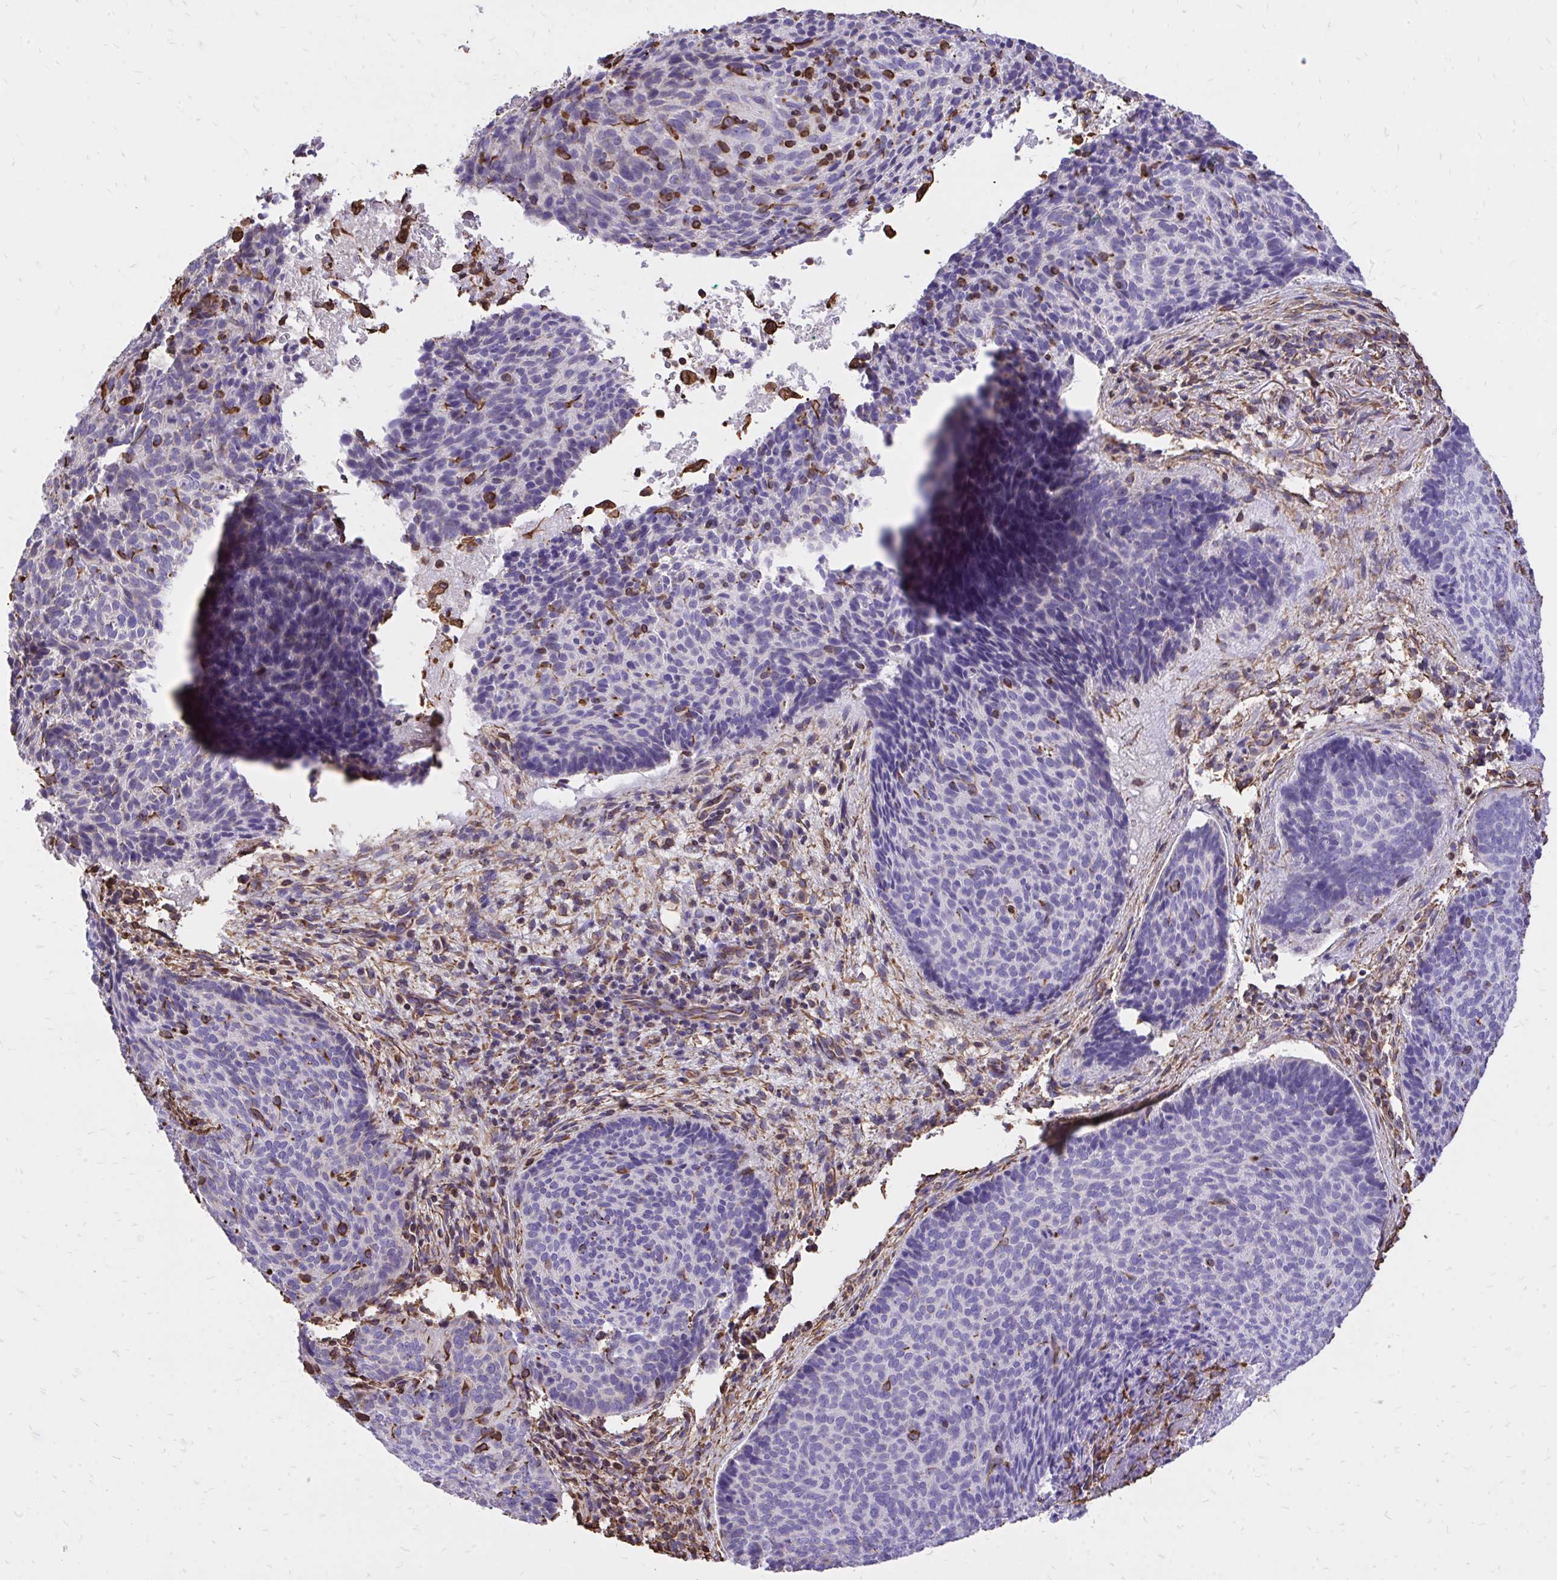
{"staining": {"intensity": "negative", "quantity": "none", "location": "none"}, "tissue": "skin cancer", "cell_type": "Tumor cells", "image_type": "cancer", "snomed": [{"axis": "morphology", "description": "Basal cell carcinoma"}, {"axis": "topography", "description": "Skin"}, {"axis": "topography", "description": "Skin of head"}], "caption": "Immunohistochemistry photomicrograph of neoplastic tissue: human skin cancer (basal cell carcinoma) stained with DAB (3,3'-diaminobenzidine) displays no significant protein expression in tumor cells. (DAB immunohistochemistry (IHC) with hematoxylin counter stain).", "gene": "RNF103", "patient": {"sex": "female", "age": 92}}